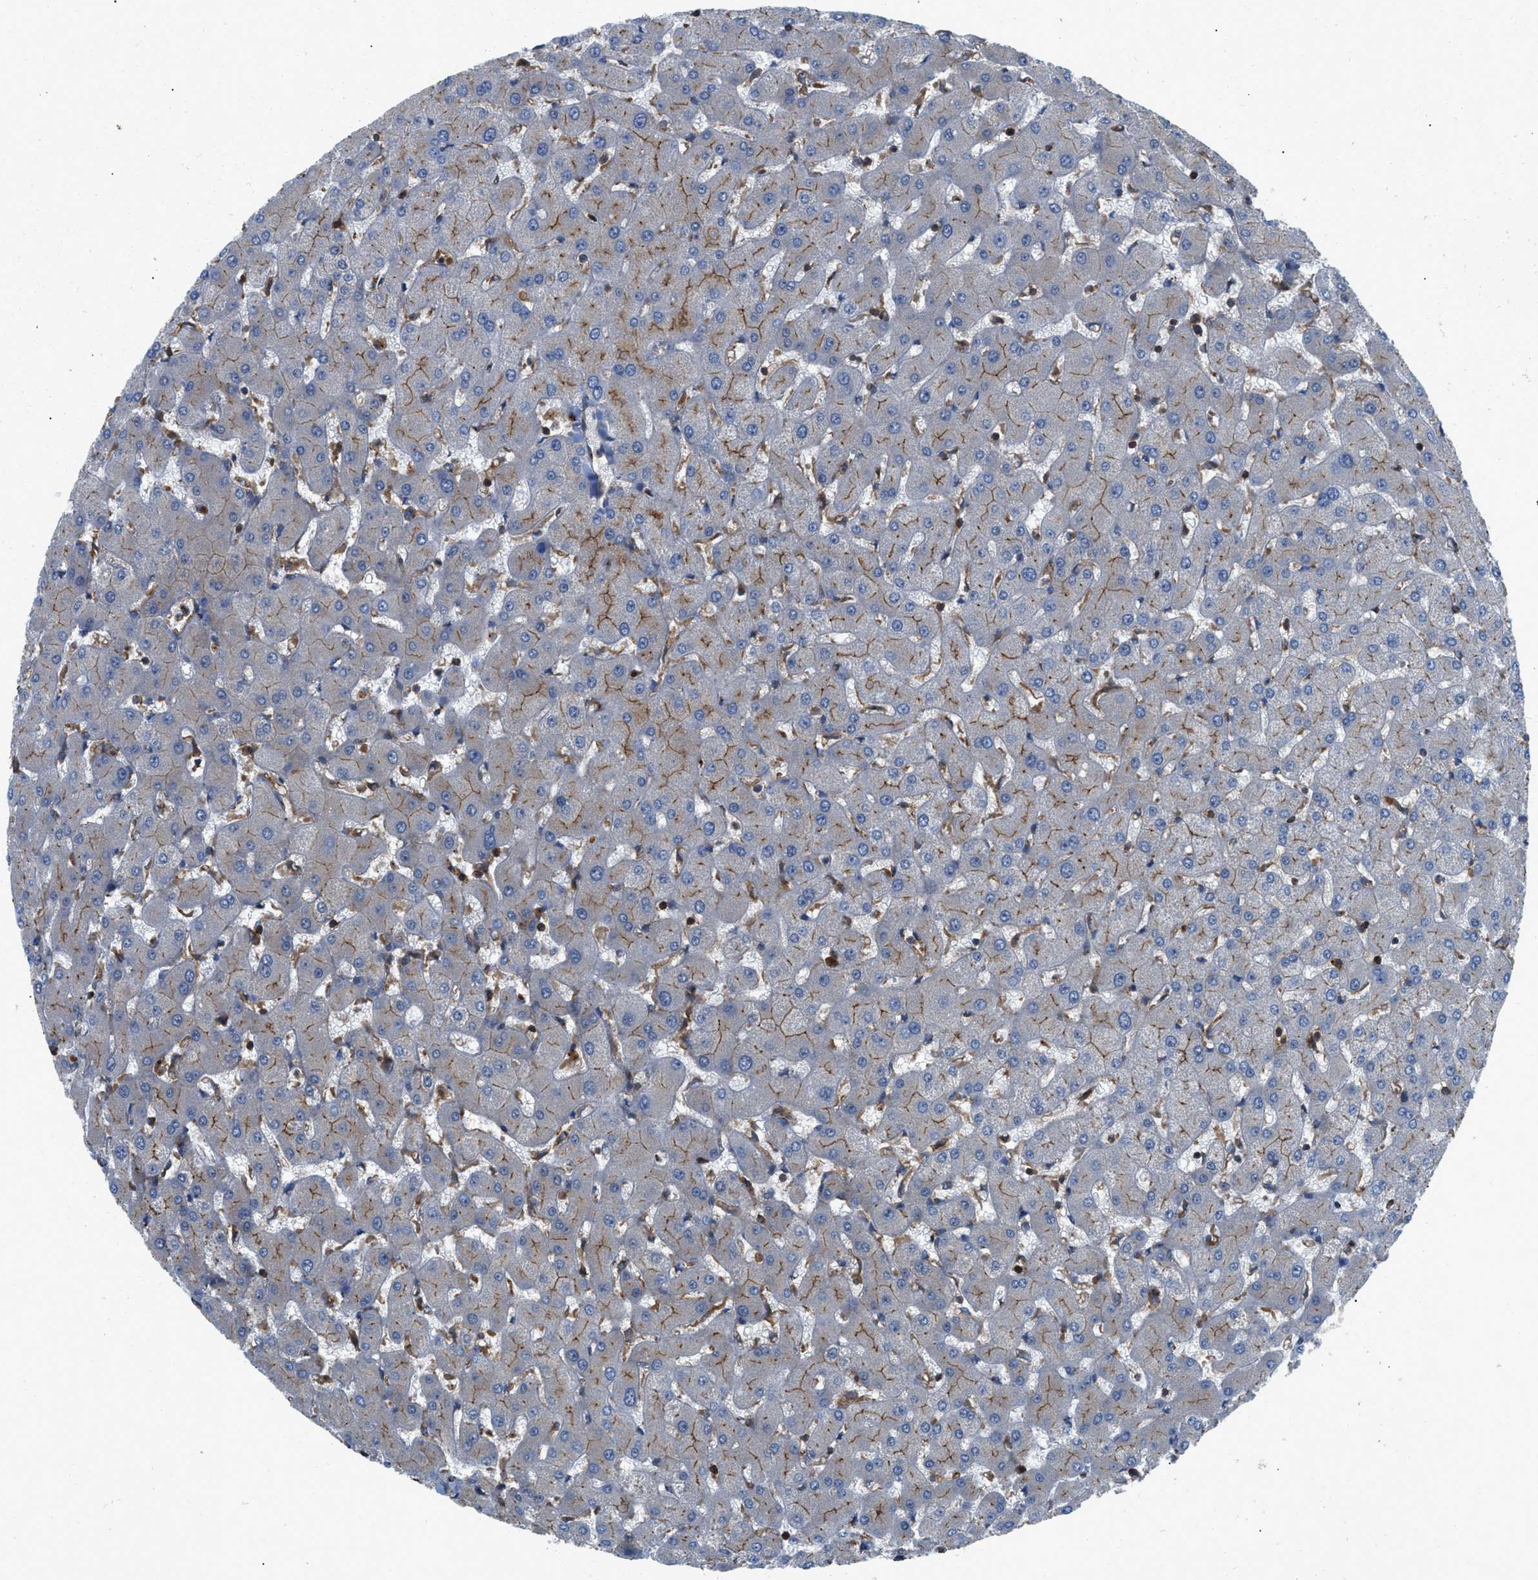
{"staining": {"intensity": "weak", "quantity": "25%-75%", "location": "cytoplasmic/membranous"}, "tissue": "liver", "cell_type": "Cholangiocytes", "image_type": "normal", "snomed": [{"axis": "morphology", "description": "Normal tissue, NOS"}, {"axis": "topography", "description": "Liver"}], "caption": "Immunohistochemical staining of benign liver demonstrates weak cytoplasmic/membranous protein positivity in about 25%-75% of cholangiocytes.", "gene": "PTPRE", "patient": {"sex": "female", "age": 63}}